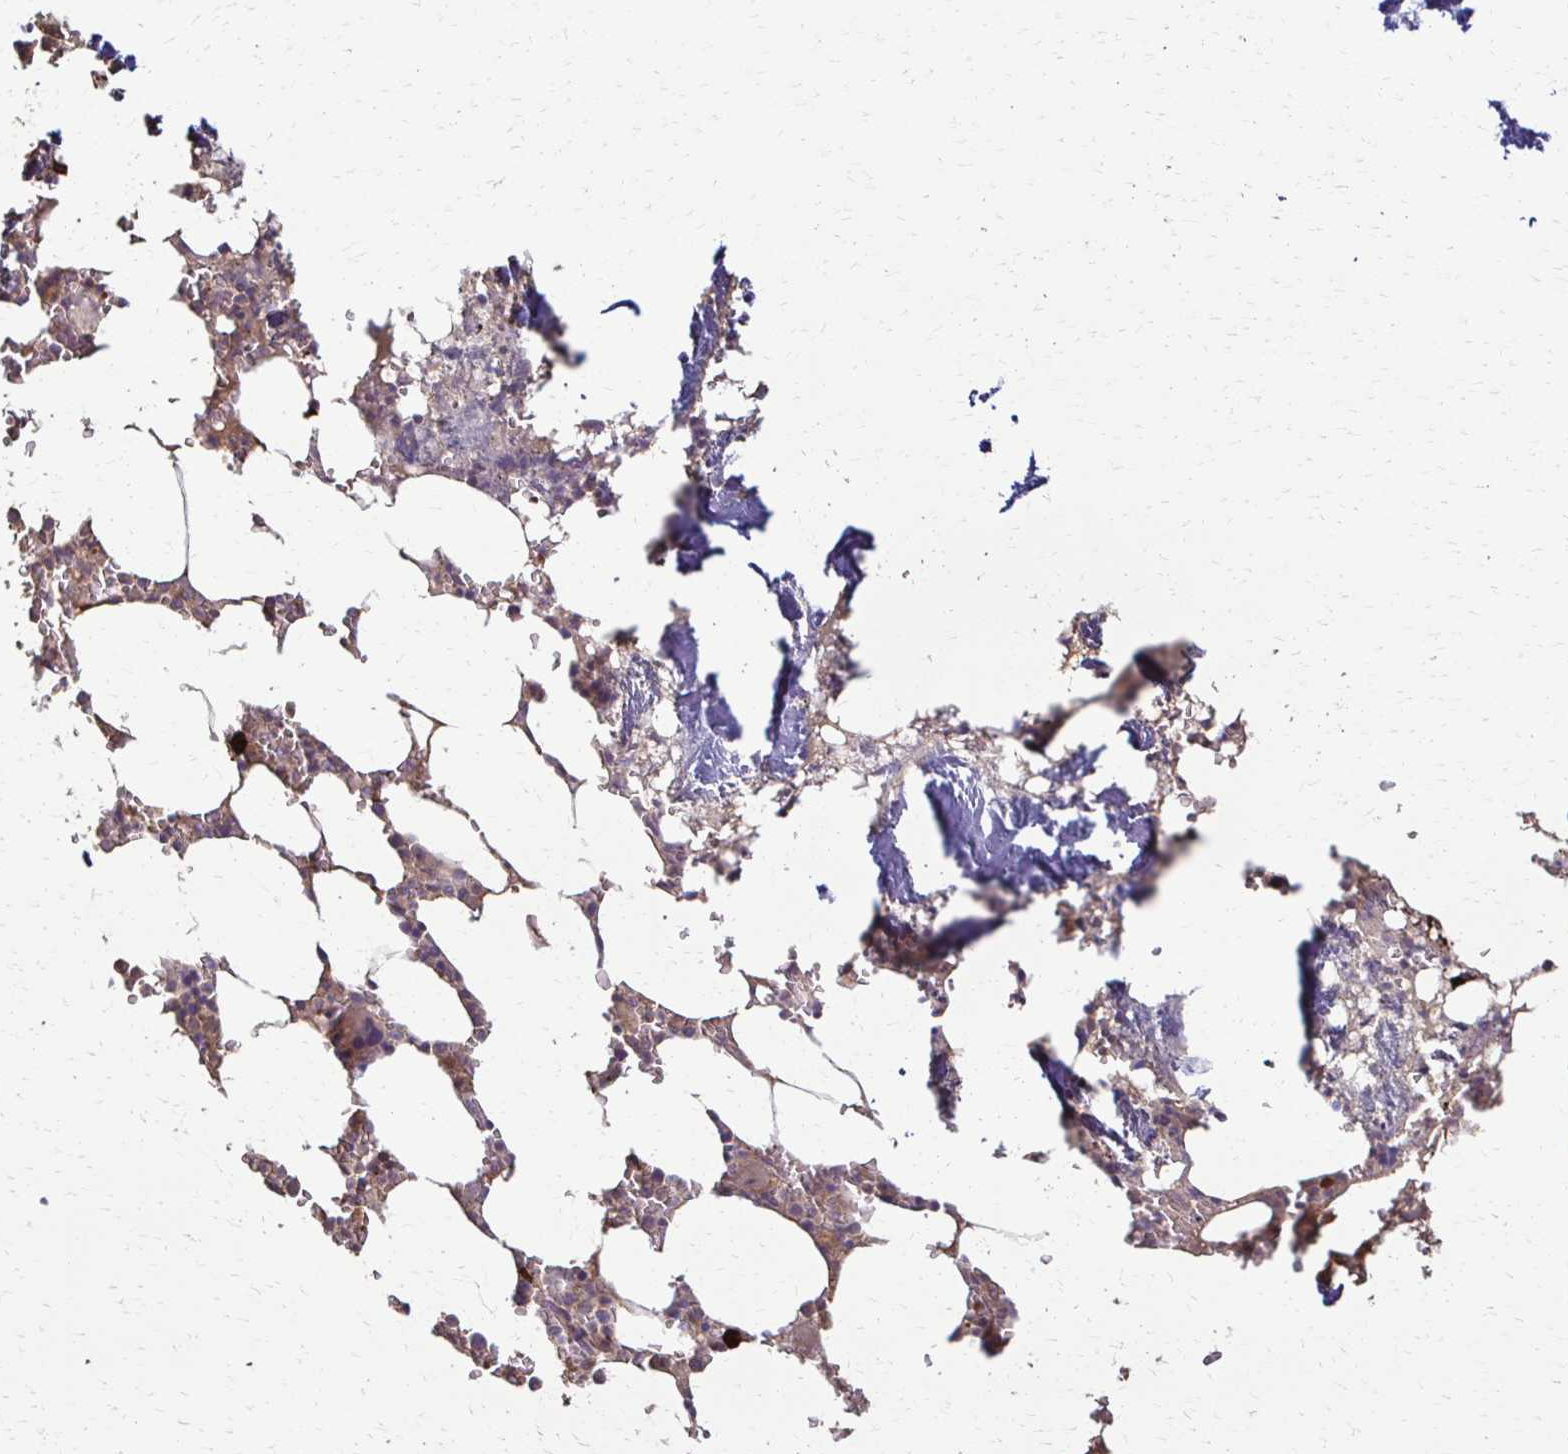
{"staining": {"intensity": "negative", "quantity": "none", "location": "none"}, "tissue": "bone marrow", "cell_type": "Hematopoietic cells", "image_type": "normal", "snomed": [{"axis": "morphology", "description": "Normal tissue, NOS"}, {"axis": "topography", "description": "Bone marrow"}], "caption": "Hematopoietic cells are negative for protein expression in unremarkable human bone marrow. (Immunohistochemistry (ihc), brightfield microscopy, high magnification).", "gene": "IL18BP", "patient": {"sex": "male", "age": 64}}